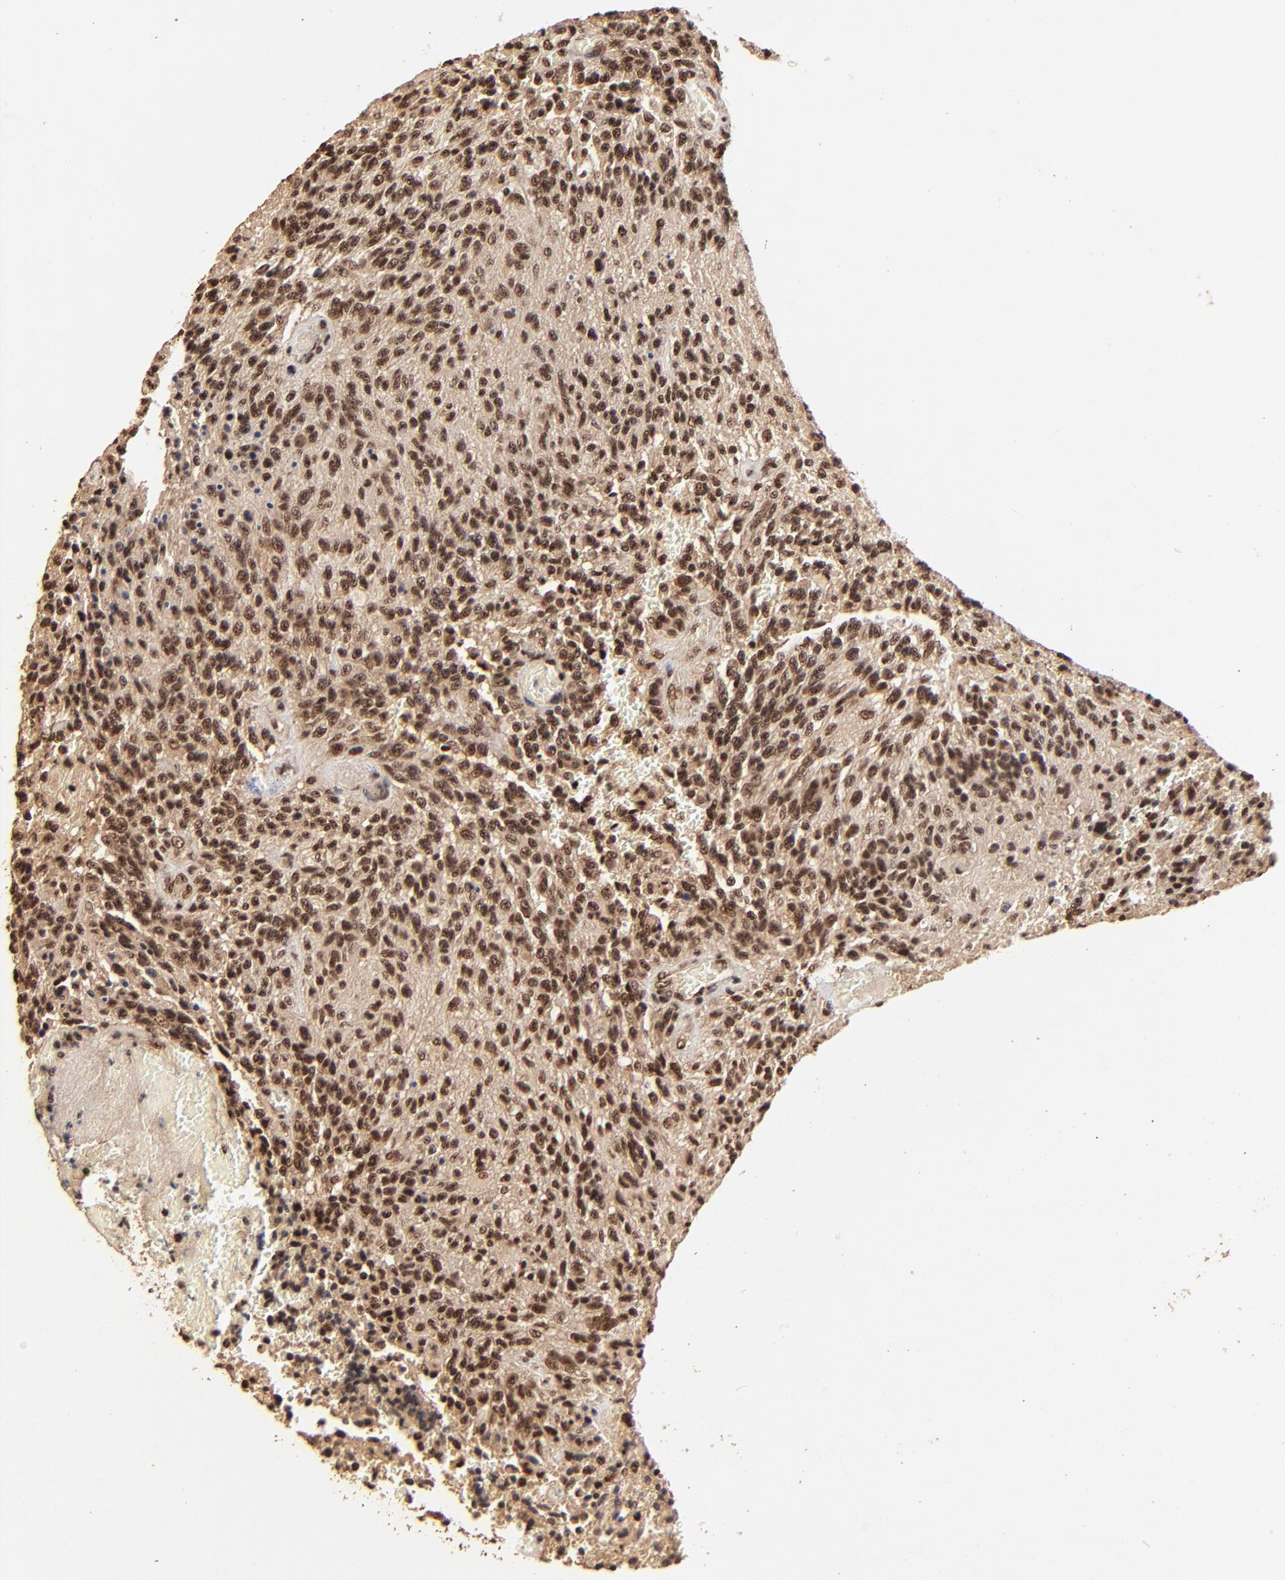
{"staining": {"intensity": "strong", "quantity": ">75%", "location": "cytoplasmic/membranous,nuclear"}, "tissue": "glioma", "cell_type": "Tumor cells", "image_type": "cancer", "snomed": [{"axis": "morphology", "description": "Normal tissue, NOS"}, {"axis": "morphology", "description": "Glioma, malignant, High grade"}, {"axis": "topography", "description": "Cerebral cortex"}], "caption": "Glioma tissue shows strong cytoplasmic/membranous and nuclear expression in about >75% of tumor cells The staining was performed using DAB to visualize the protein expression in brown, while the nuclei were stained in blue with hematoxylin (Magnification: 20x).", "gene": "MED12", "patient": {"sex": "male", "age": 56}}